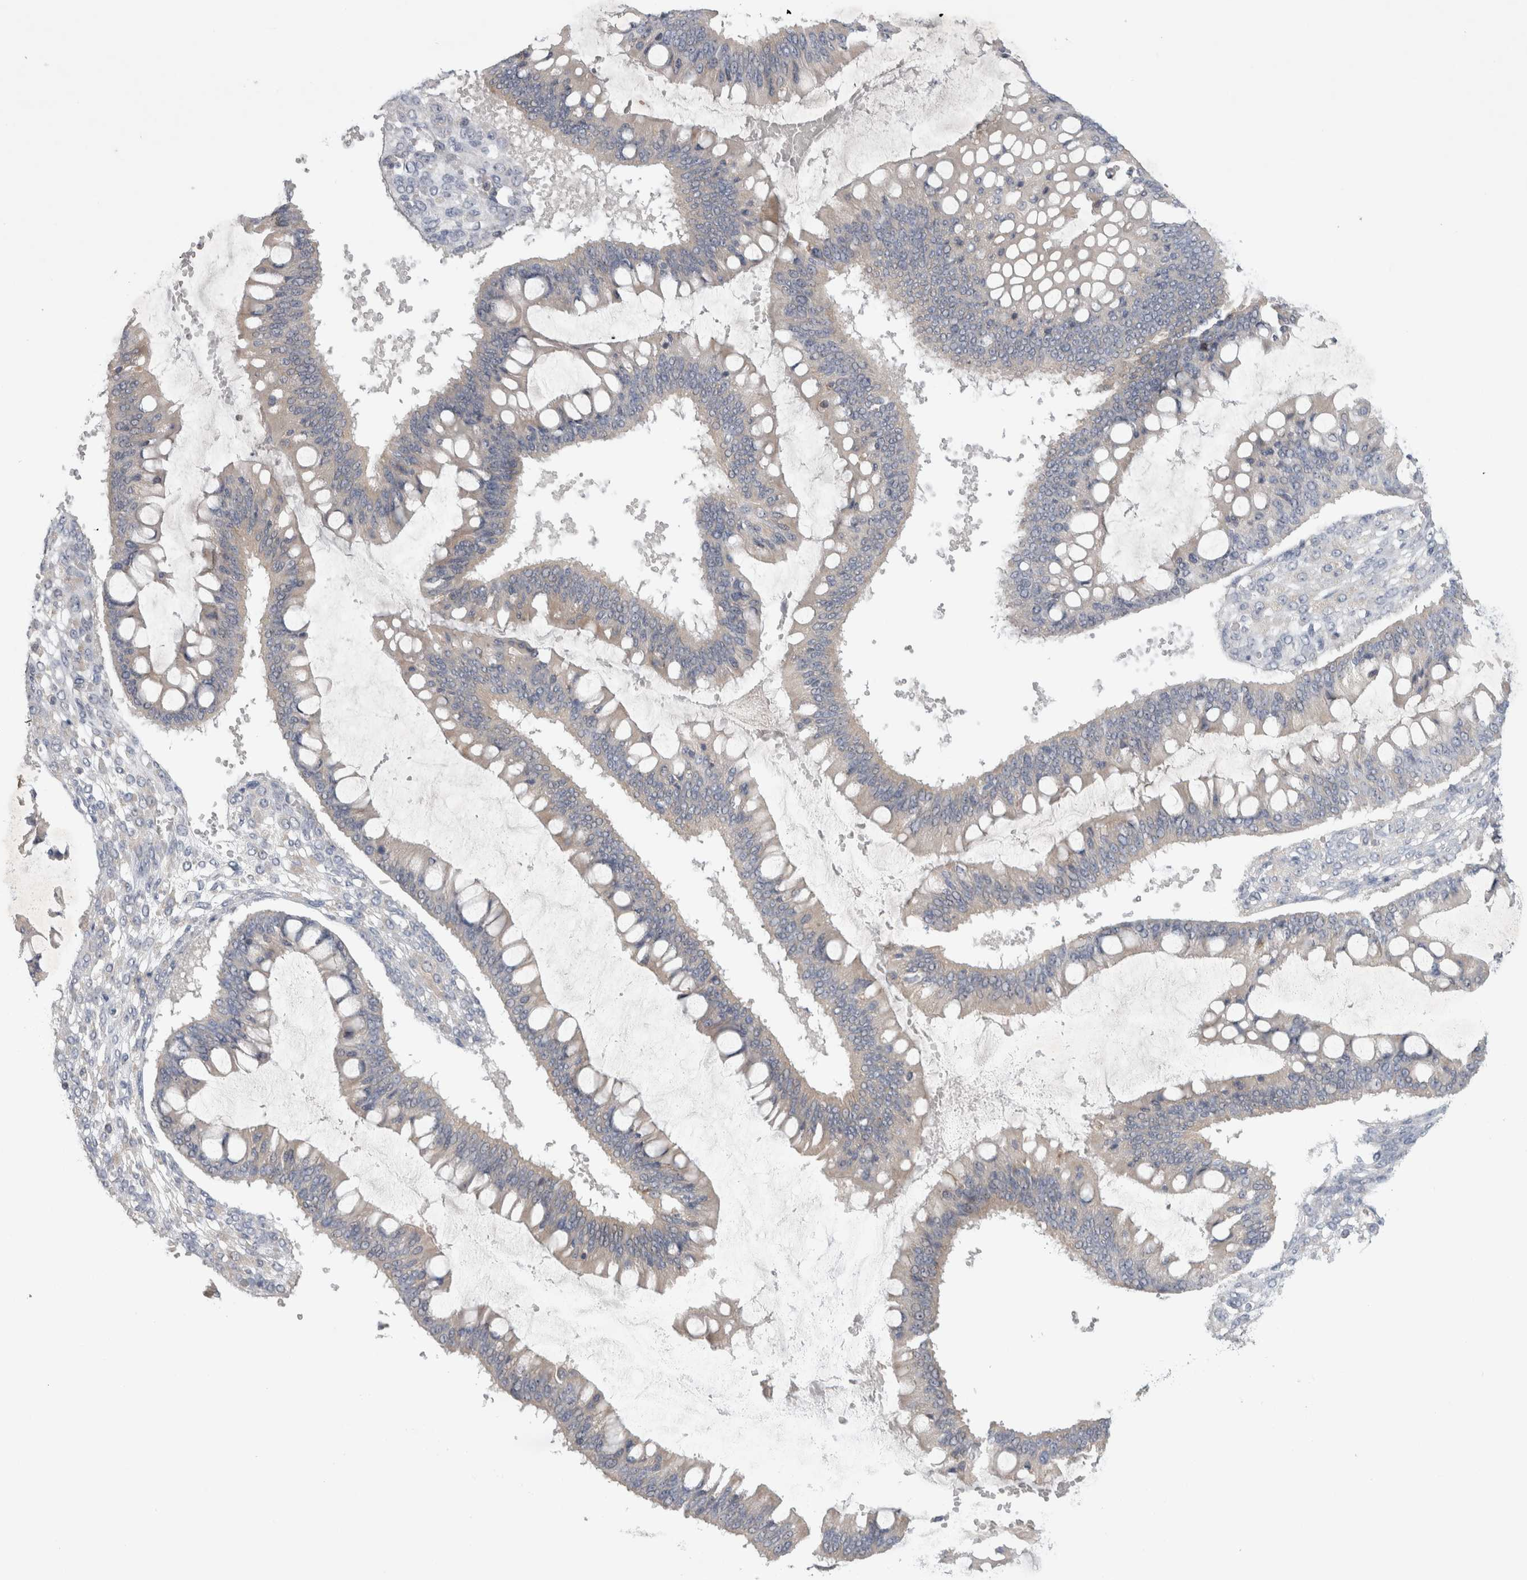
{"staining": {"intensity": "negative", "quantity": "none", "location": "none"}, "tissue": "ovarian cancer", "cell_type": "Tumor cells", "image_type": "cancer", "snomed": [{"axis": "morphology", "description": "Cystadenocarcinoma, mucinous, NOS"}, {"axis": "topography", "description": "Ovary"}], "caption": "The immunohistochemistry image has no significant staining in tumor cells of ovarian mucinous cystadenocarcinoma tissue. (DAB IHC visualized using brightfield microscopy, high magnification).", "gene": "SRD5A3", "patient": {"sex": "female", "age": 73}}